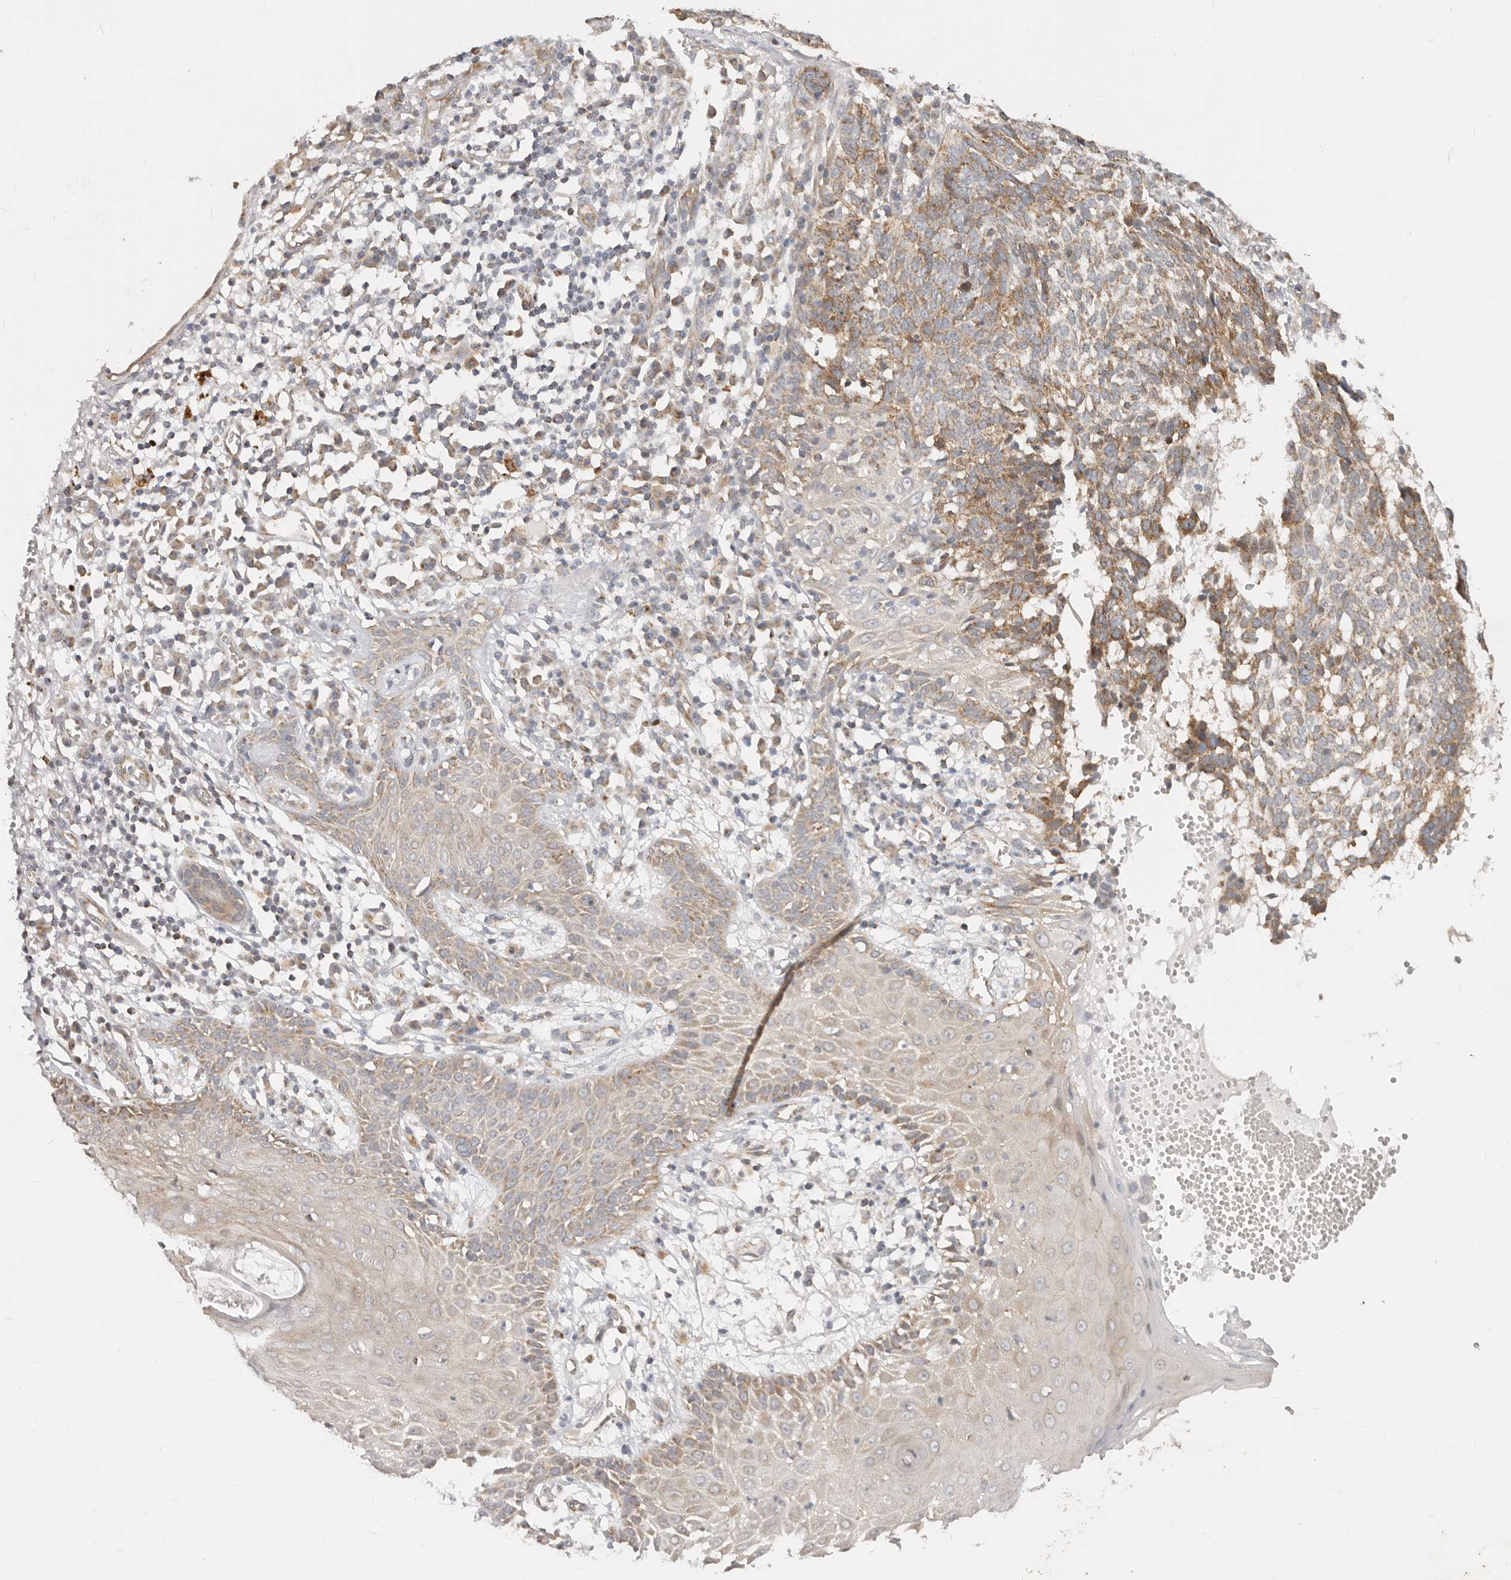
{"staining": {"intensity": "moderate", "quantity": ">75%", "location": "cytoplasmic/membranous"}, "tissue": "skin cancer", "cell_type": "Tumor cells", "image_type": "cancer", "snomed": [{"axis": "morphology", "description": "Basal cell carcinoma"}, {"axis": "topography", "description": "Skin"}], "caption": "Skin basal cell carcinoma tissue reveals moderate cytoplasmic/membranous positivity in approximately >75% of tumor cells", "gene": "USP49", "patient": {"sex": "male", "age": 85}}